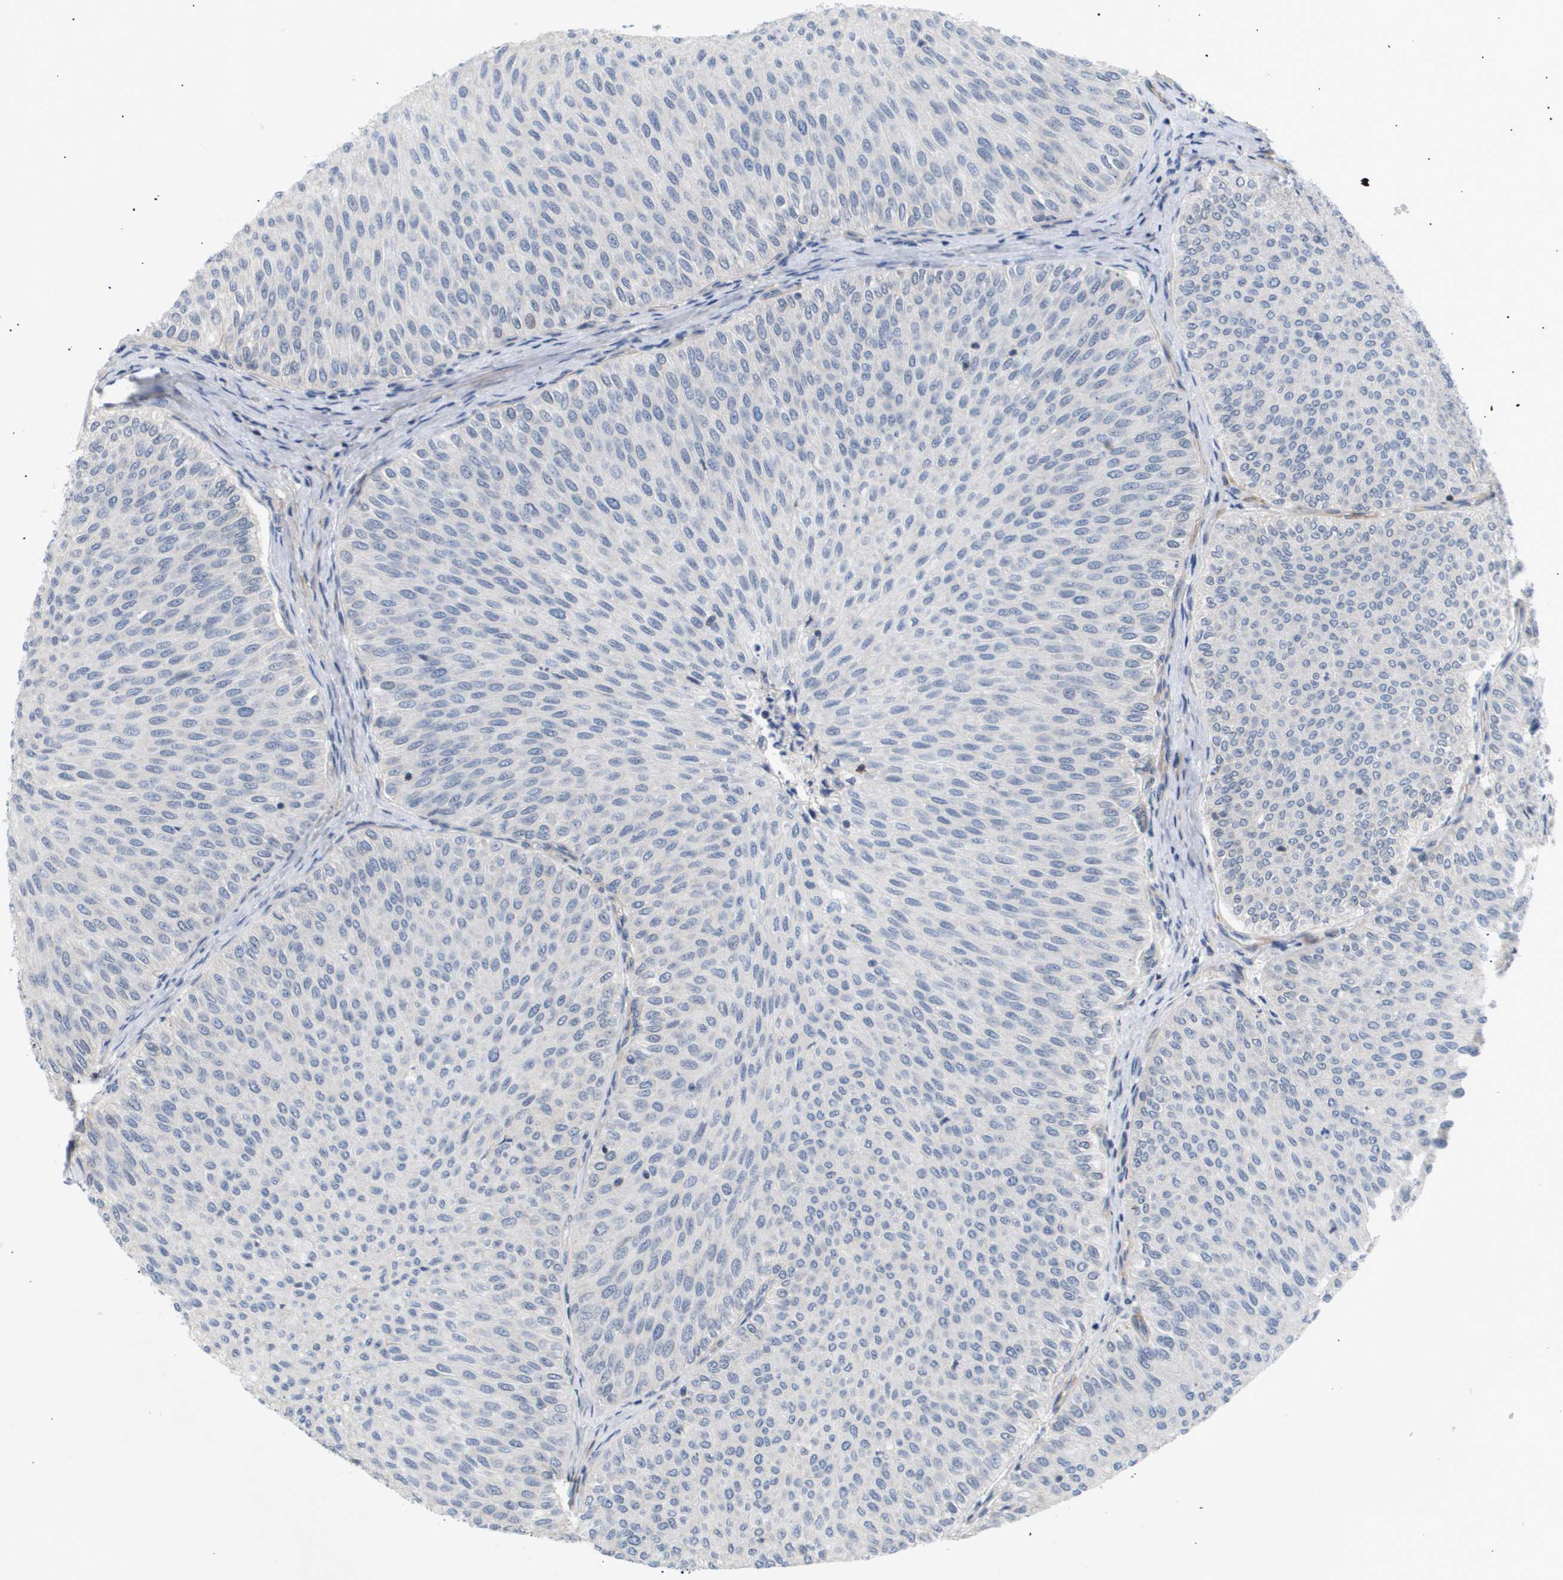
{"staining": {"intensity": "negative", "quantity": "none", "location": "none"}, "tissue": "urothelial cancer", "cell_type": "Tumor cells", "image_type": "cancer", "snomed": [{"axis": "morphology", "description": "Urothelial carcinoma, Low grade"}, {"axis": "topography", "description": "Urinary bladder"}], "caption": "There is no significant expression in tumor cells of low-grade urothelial carcinoma.", "gene": "CORO2B", "patient": {"sex": "male", "age": 78}}